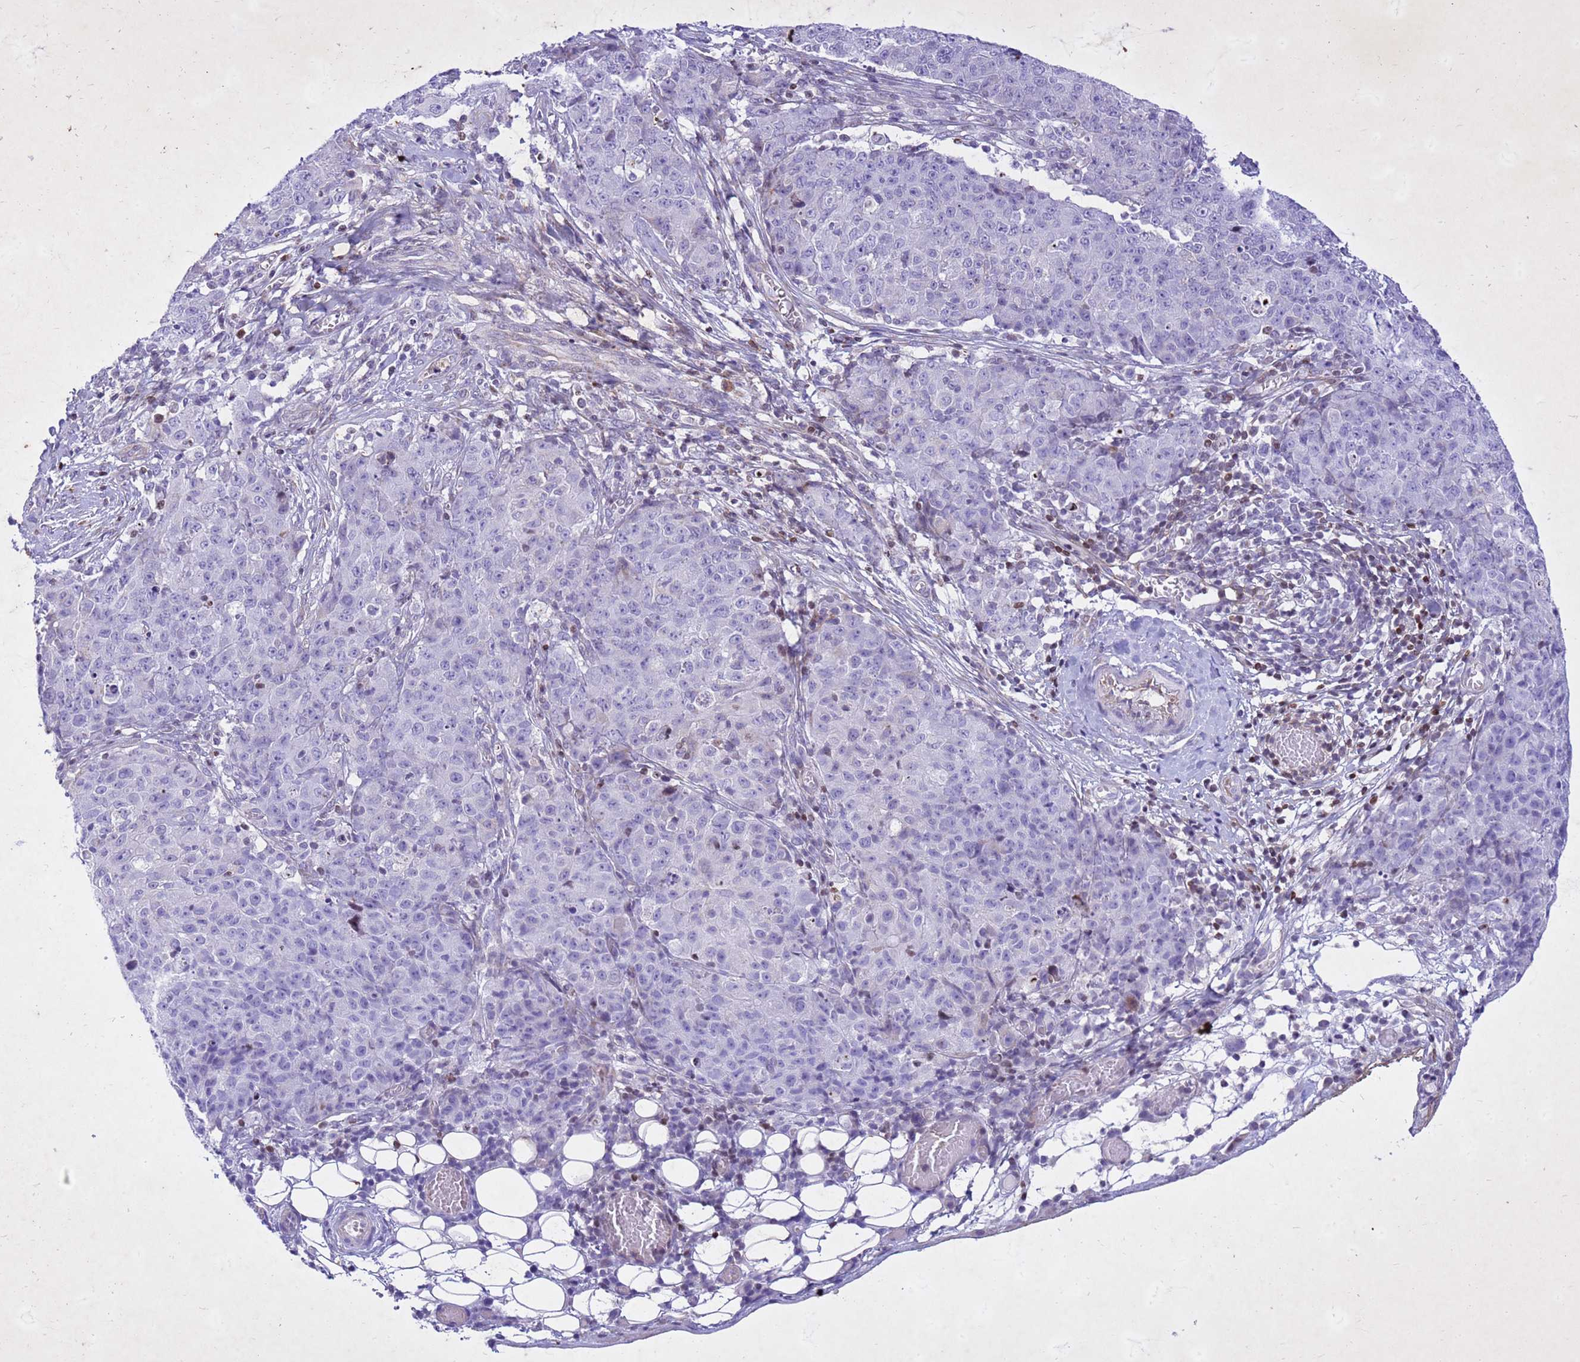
{"staining": {"intensity": "negative", "quantity": "none", "location": "none"}, "tissue": "ovarian cancer", "cell_type": "Tumor cells", "image_type": "cancer", "snomed": [{"axis": "morphology", "description": "Carcinoma, endometroid"}, {"axis": "topography", "description": "Ovary"}], "caption": "This micrograph is of endometroid carcinoma (ovarian) stained with immunohistochemistry to label a protein in brown with the nuclei are counter-stained blue. There is no expression in tumor cells. The staining was performed using DAB (3,3'-diaminobenzidine) to visualize the protein expression in brown, while the nuclei were stained in blue with hematoxylin (Magnification: 20x).", "gene": "COPS9", "patient": {"sex": "female", "age": 42}}